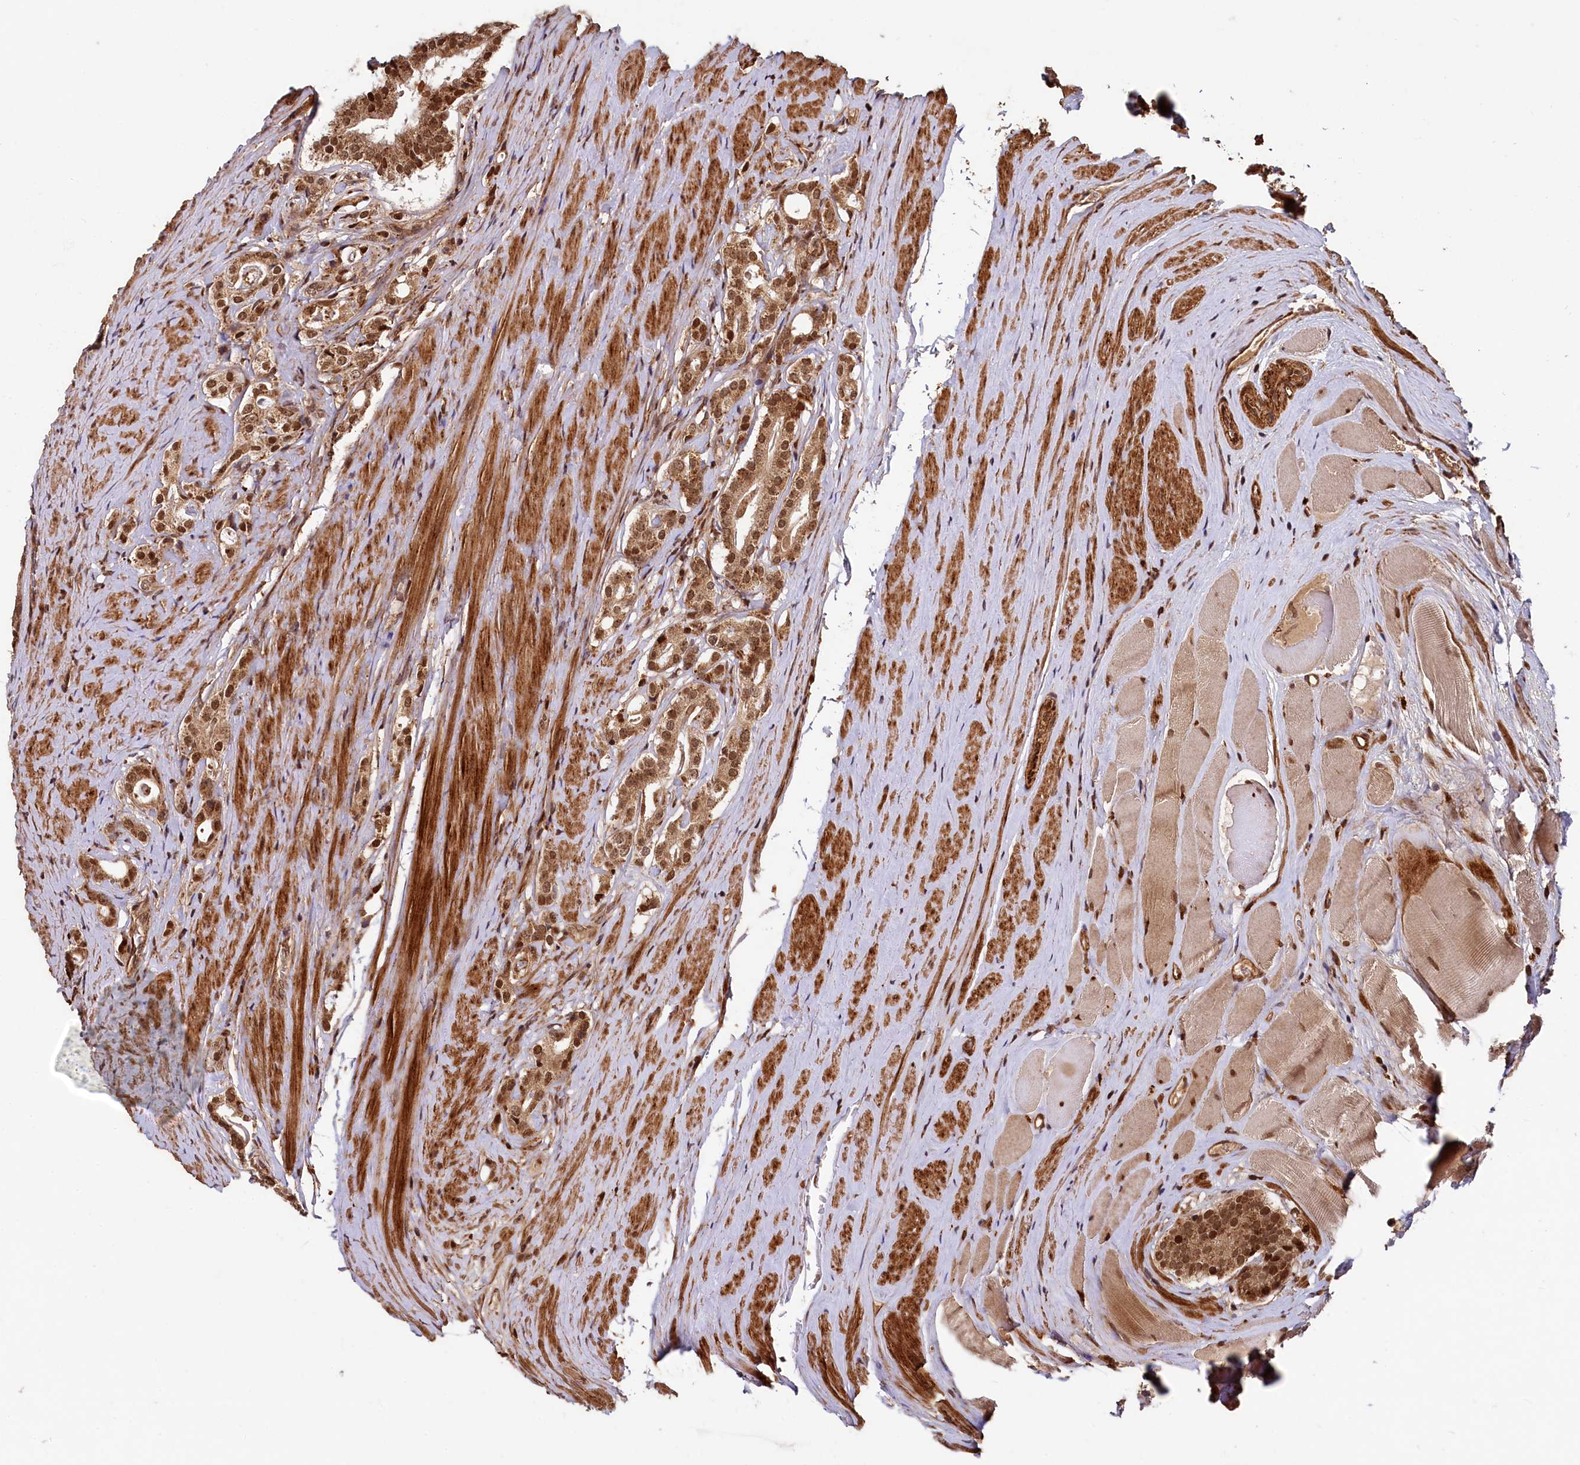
{"staining": {"intensity": "moderate", "quantity": ">75%", "location": "cytoplasmic/membranous,nuclear"}, "tissue": "prostate cancer", "cell_type": "Tumor cells", "image_type": "cancer", "snomed": [{"axis": "morphology", "description": "Adenocarcinoma, High grade"}, {"axis": "topography", "description": "Prostate"}], "caption": "Prostate cancer stained with a protein marker demonstrates moderate staining in tumor cells.", "gene": "TRIM23", "patient": {"sex": "male", "age": 63}}